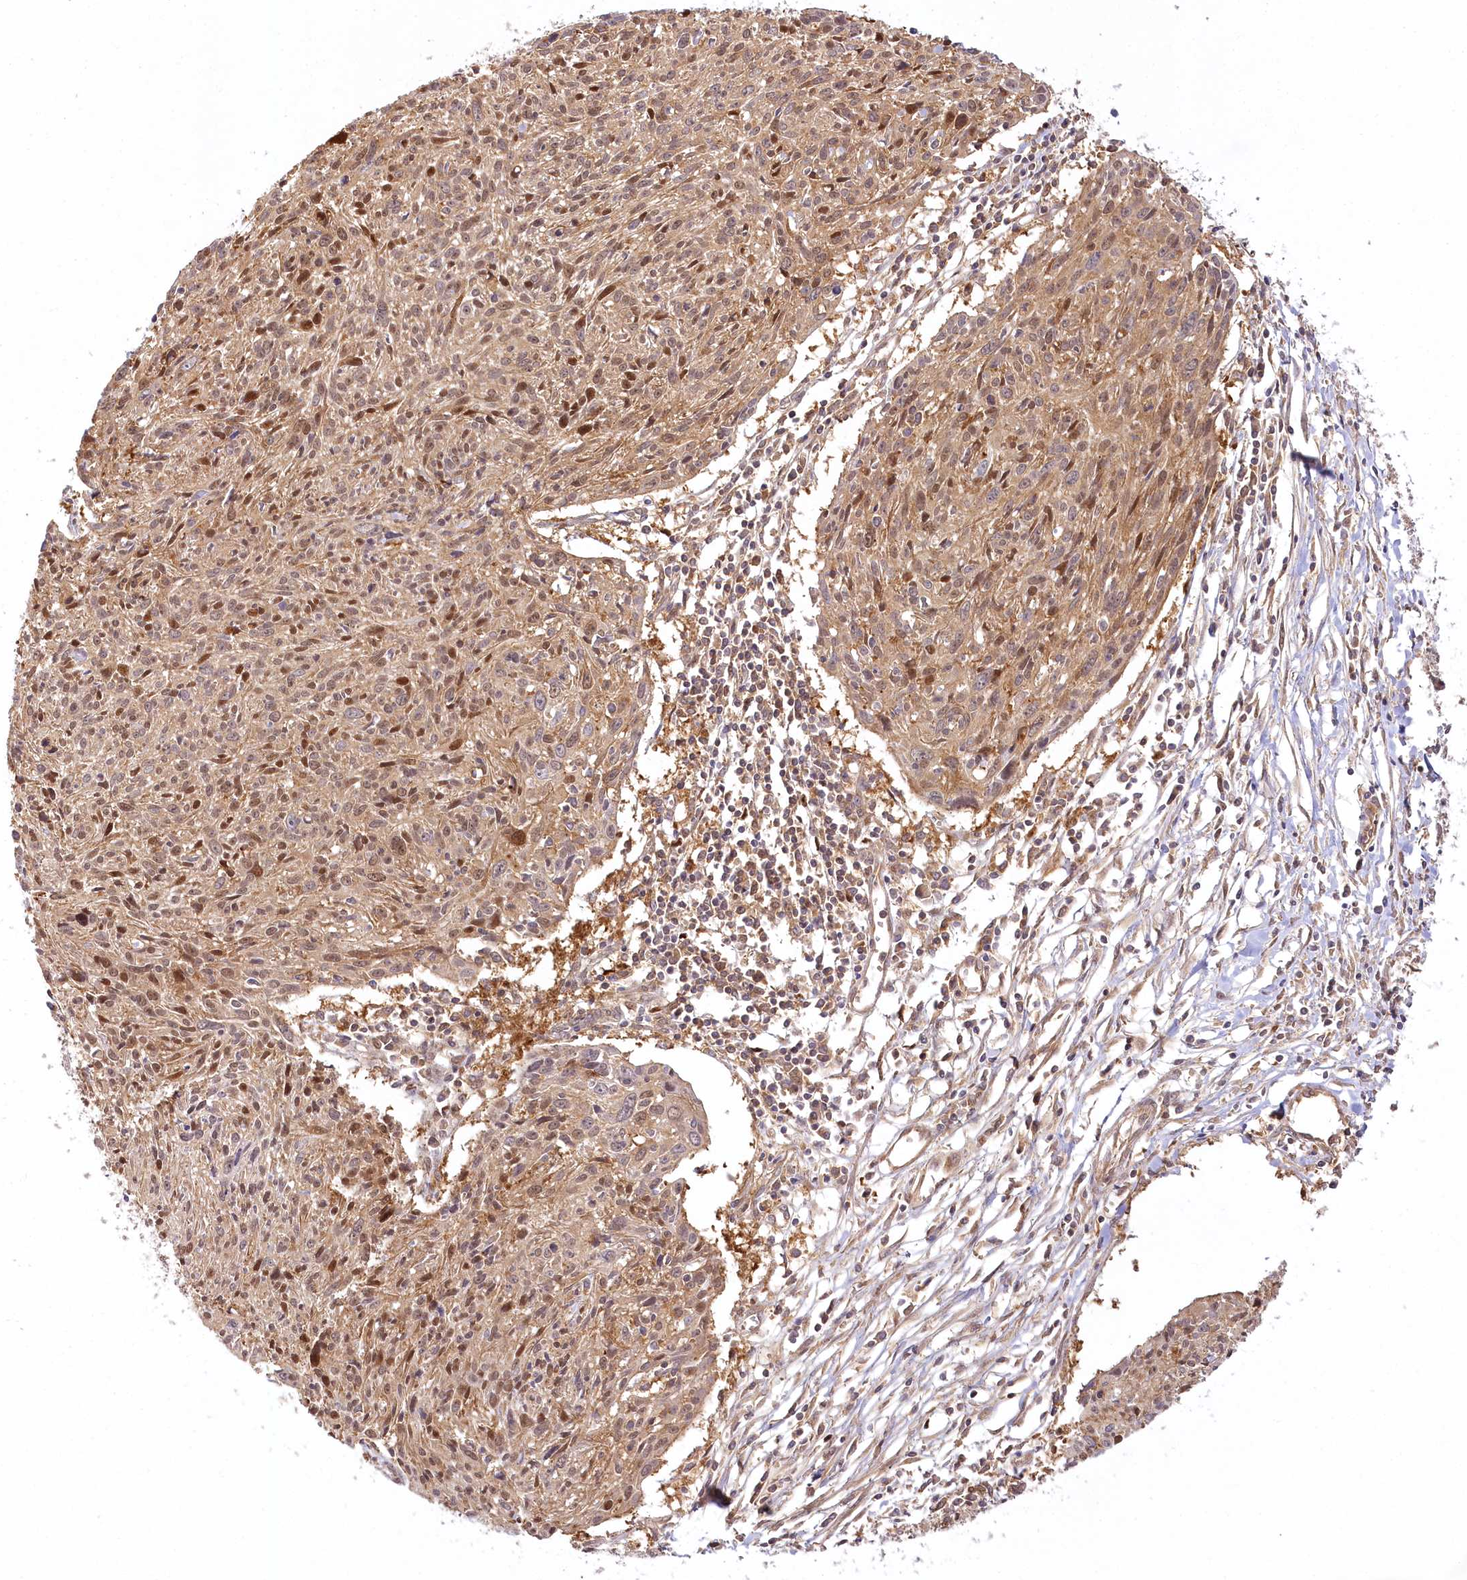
{"staining": {"intensity": "moderate", "quantity": "25%-75%", "location": "nuclear"}, "tissue": "cervical cancer", "cell_type": "Tumor cells", "image_type": "cancer", "snomed": [{"axis": "morphology", "description": "Squamous cell carcinoma, NOS"}, {"axis": "topography", "description": "Cervix"}], "caption": "High-magnification brightfield microscopy of cervical cancer stained with DAB (3,3'-diaminobenzidine) (brown) and counterstained with hematoxylin (blue). tumor cells exhibit moderate nuclear expression is seen in about25%-75% of cells.", "gene": "INPP4B", "patient": {"sex": "female", "age": 51}}